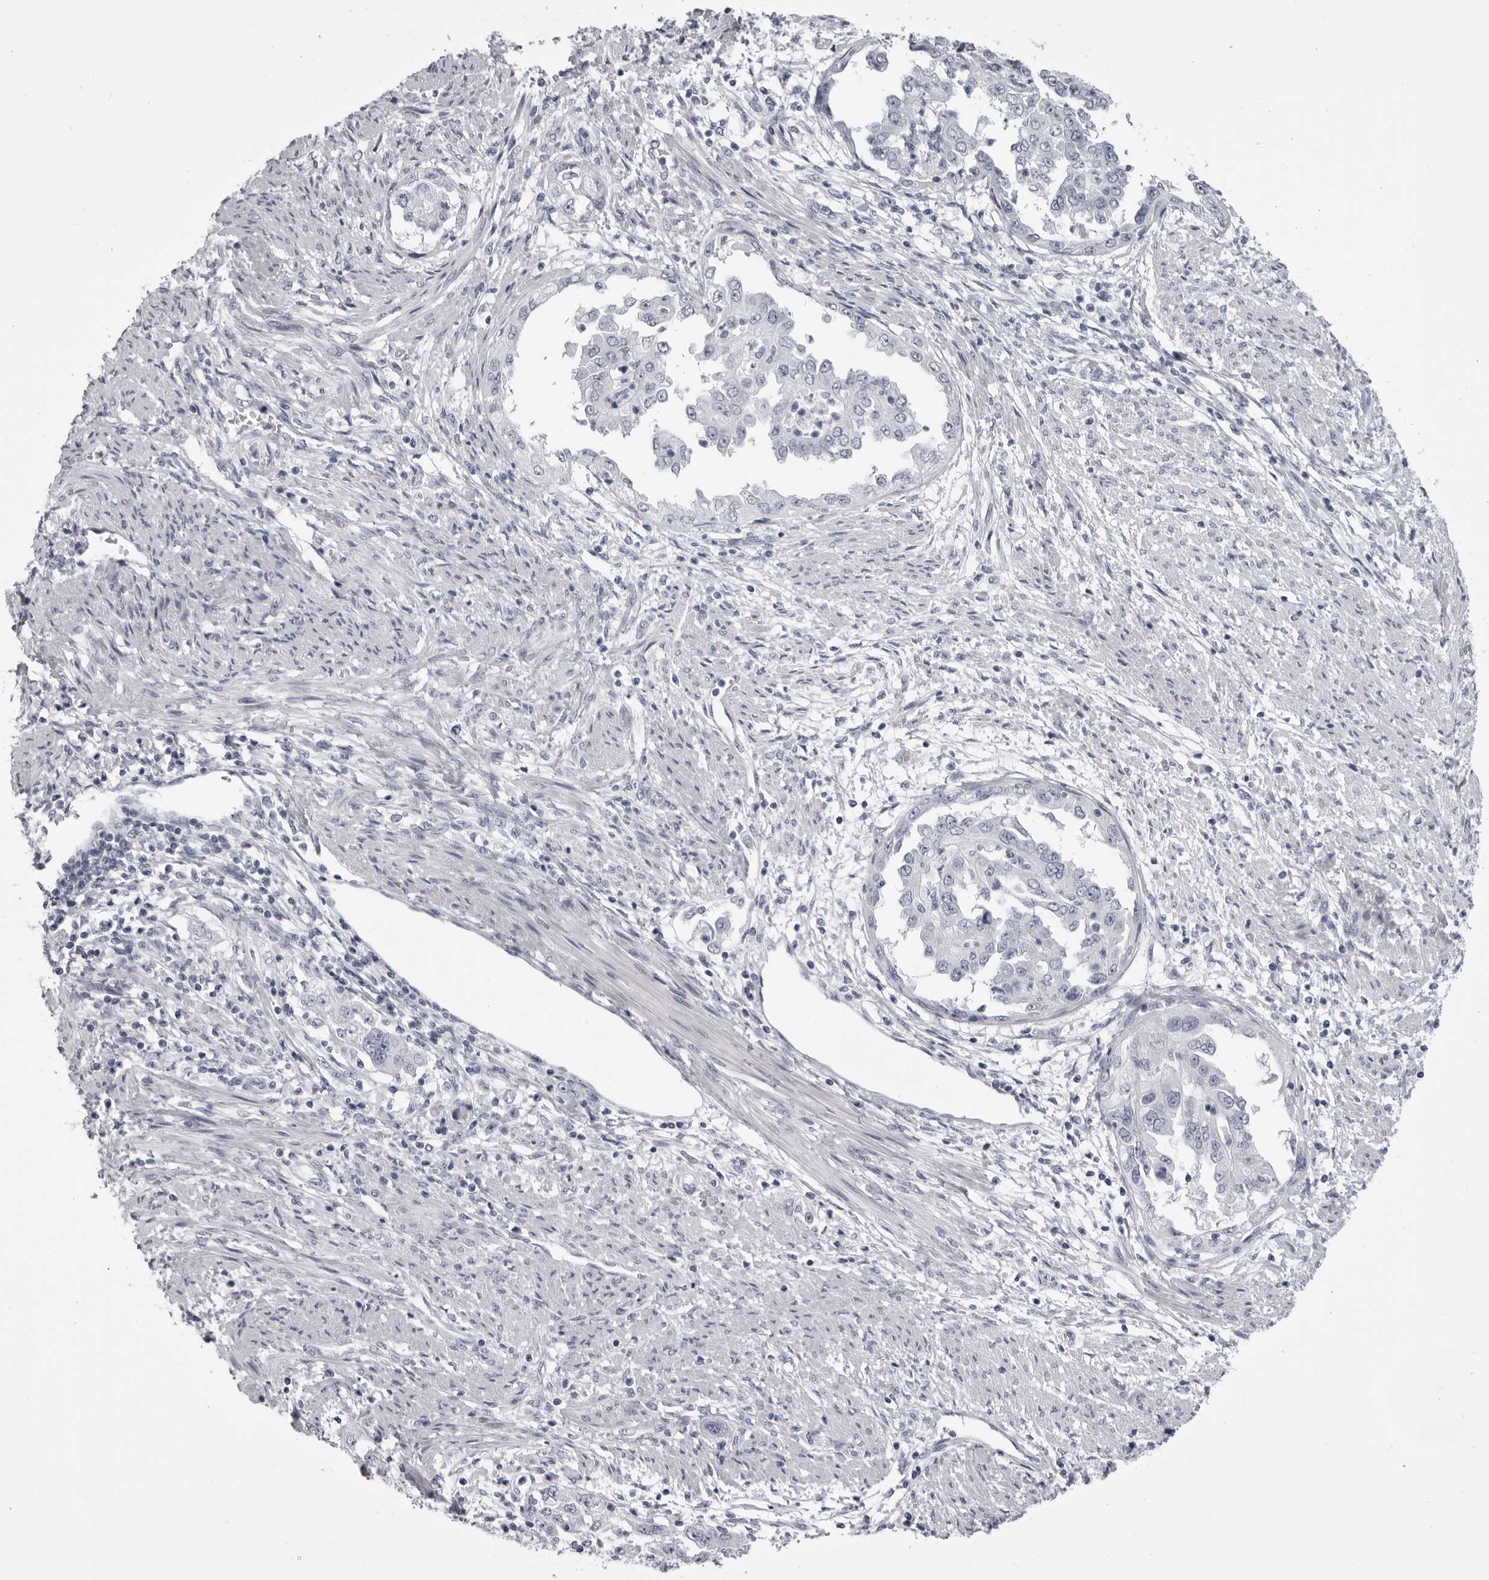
{"staining": {"intensity": "negative", "quantity": "none", "location": "none"}, "tissue": "endometrial cancer", "cell_type": "Tumor cells", "image_type": "cancer", "snomed": [{"axis": "morphology", "description": "Adenocarcinoma, NOS"}, {"axis": "topography", "description": "Endometrium"}], "caption": "High power microscopy photomicrograph of an immunohistochemistry photomicrograph of endometrial adenocarcinoma, revealing no significant expression in tumor cells.", "gene": "EPHA10", "patient": {"sex": "female", "age": 85}}